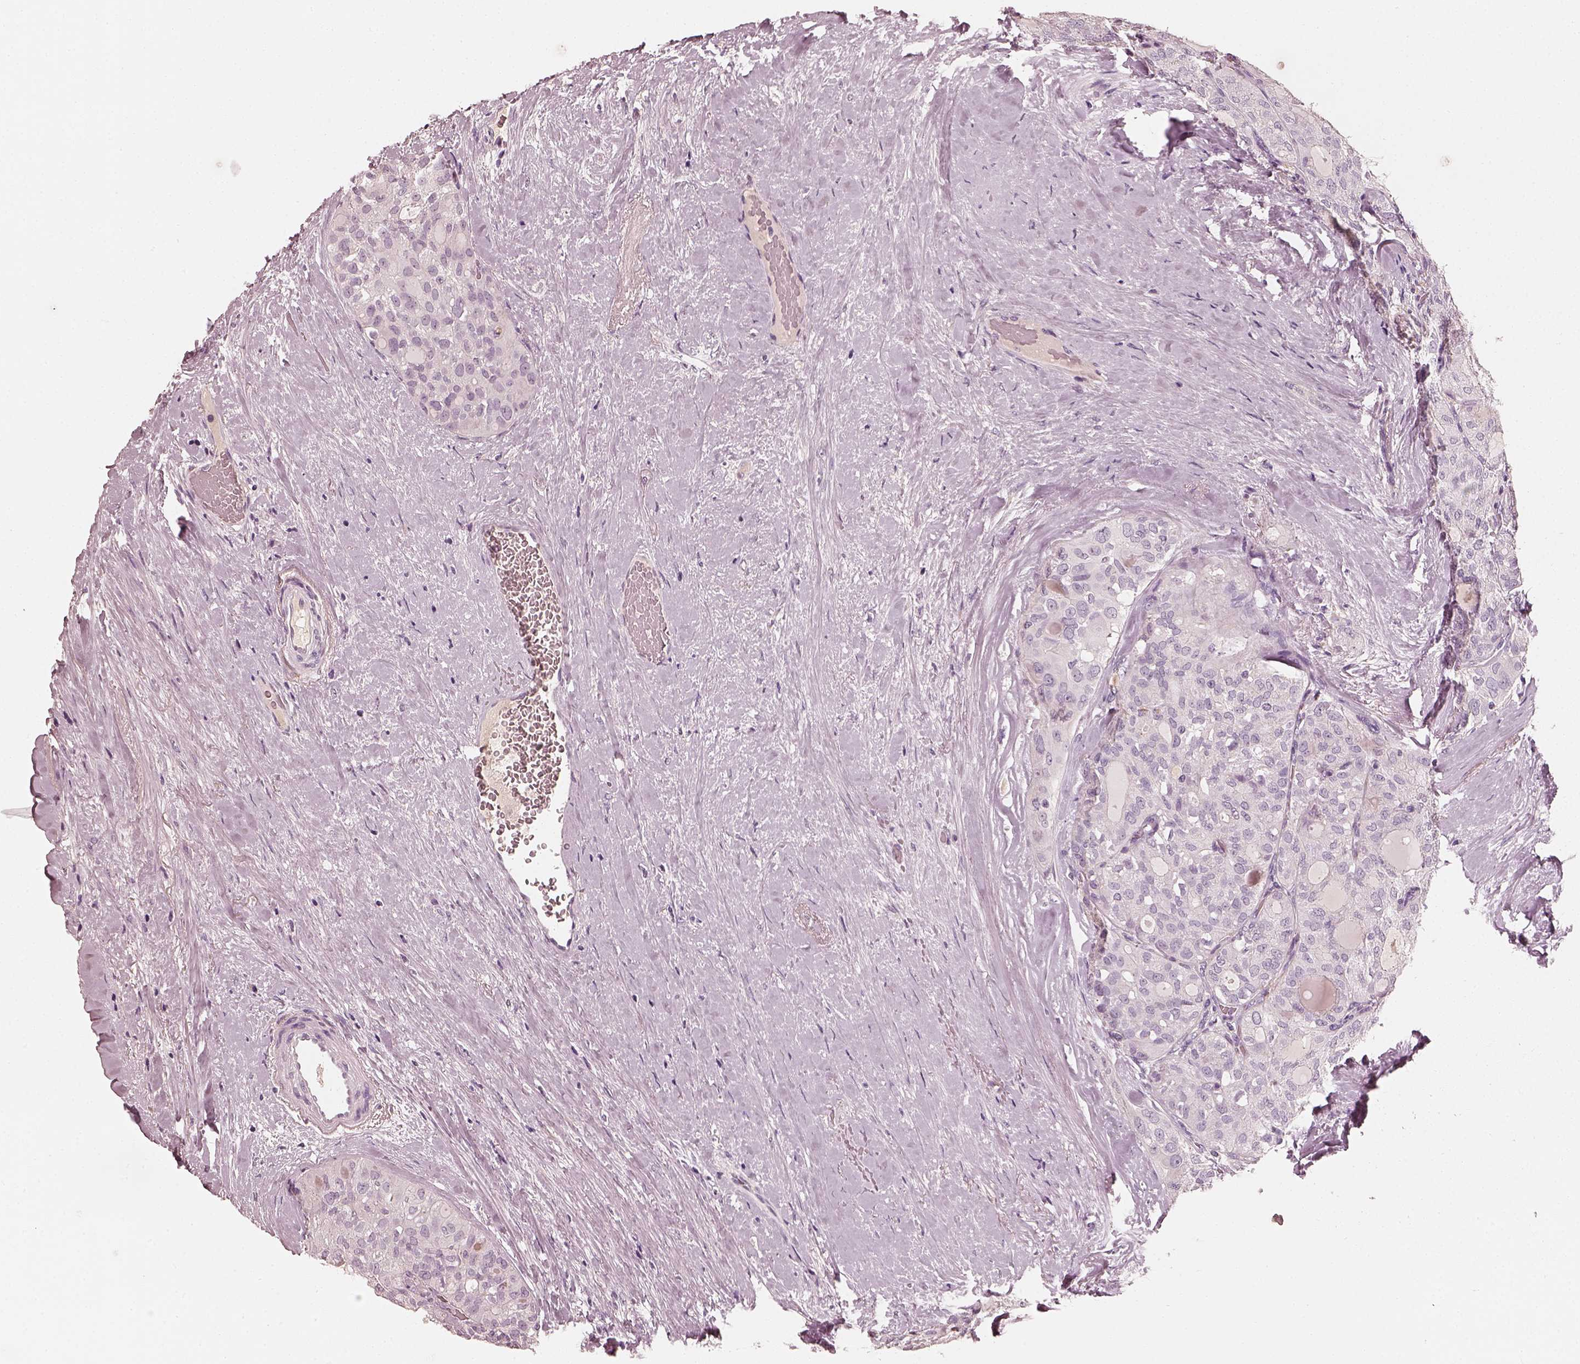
{"staining": {"intensity": "negative", "quantity": "none", "location": "none"}, "tissue": "thyroid cancer", "cell_type": "Tumor cells", "image_type": "cancer", "snomed": [{"axis": "morphology", "description": "Follicular adenoma carcinoma, NOS"}, {"axis": "topography", "description": "Thyroid gland"}], "caption": "Immunohistochemistry histopathology image of neoplastic tissue: thyroid follicular adenoma carcinoma stained with DAB (3,3'-diaminobenzidine) demonstrates no significant protein staining in tumor cells. (DAB (3,3'-diaminobenzidine) immunohistochemistry, high magnification).", "gene": "RS1", "patient": {"sex": "male", "age": 75}}